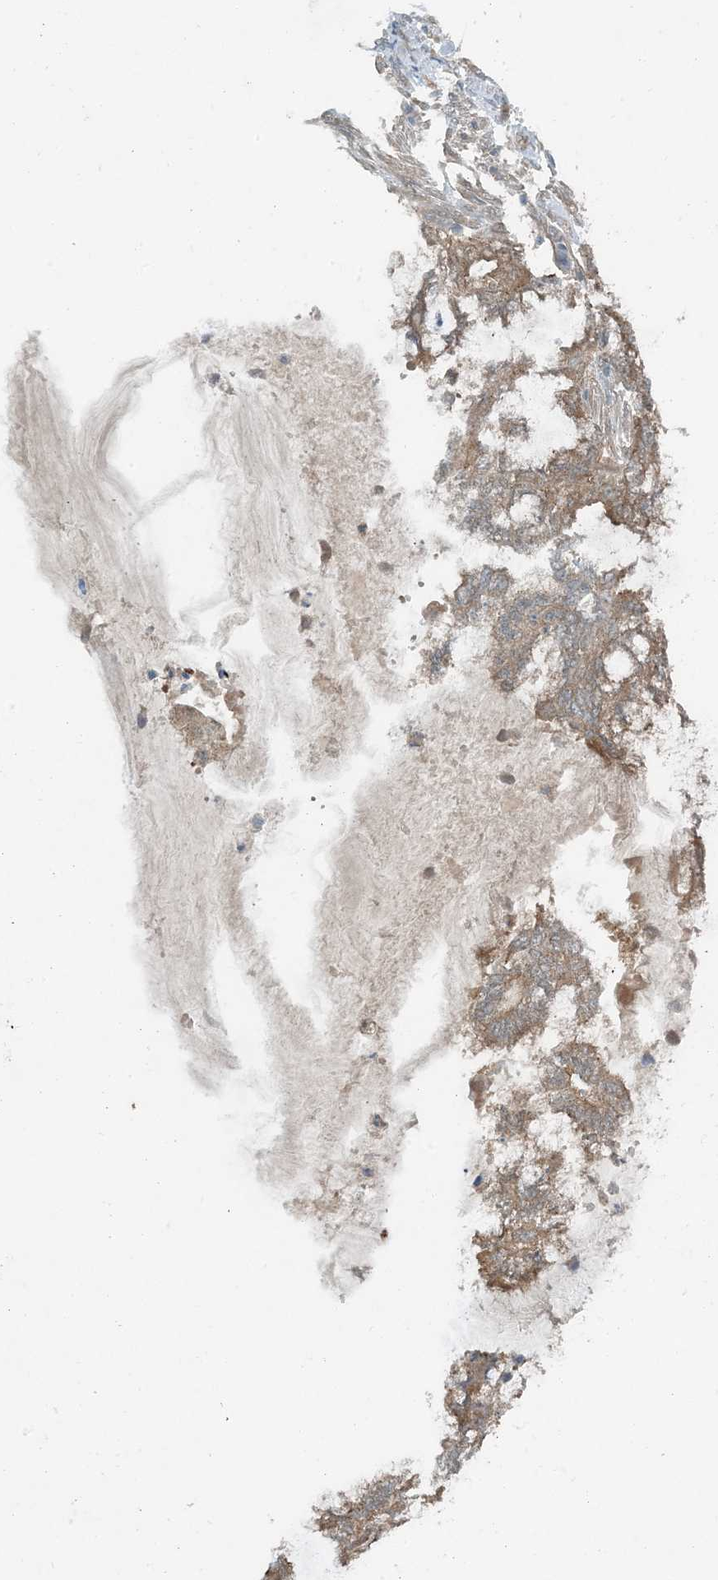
{"staining": {"intensity": "moderate", "quantity": ">75%", "location": "cytoplasmic/membranous"}, "tissue": "endometrial cancer", "cell_type": "Tumor cells", "image_type": "cancer", "snomed": [{"axis": "morphology", "description": "Adenocarcinoma, NOS"}, {"axis": "topography", "description": "Endometrium"}], "caption": "Endometrial cancer stained for a protein (brown) reveals moderate cytoplasmic/membranous positive expression in approximately >75% of tumor cells.", "gene": "STAM2", "patient": {"sex": "female", "age": 86}}